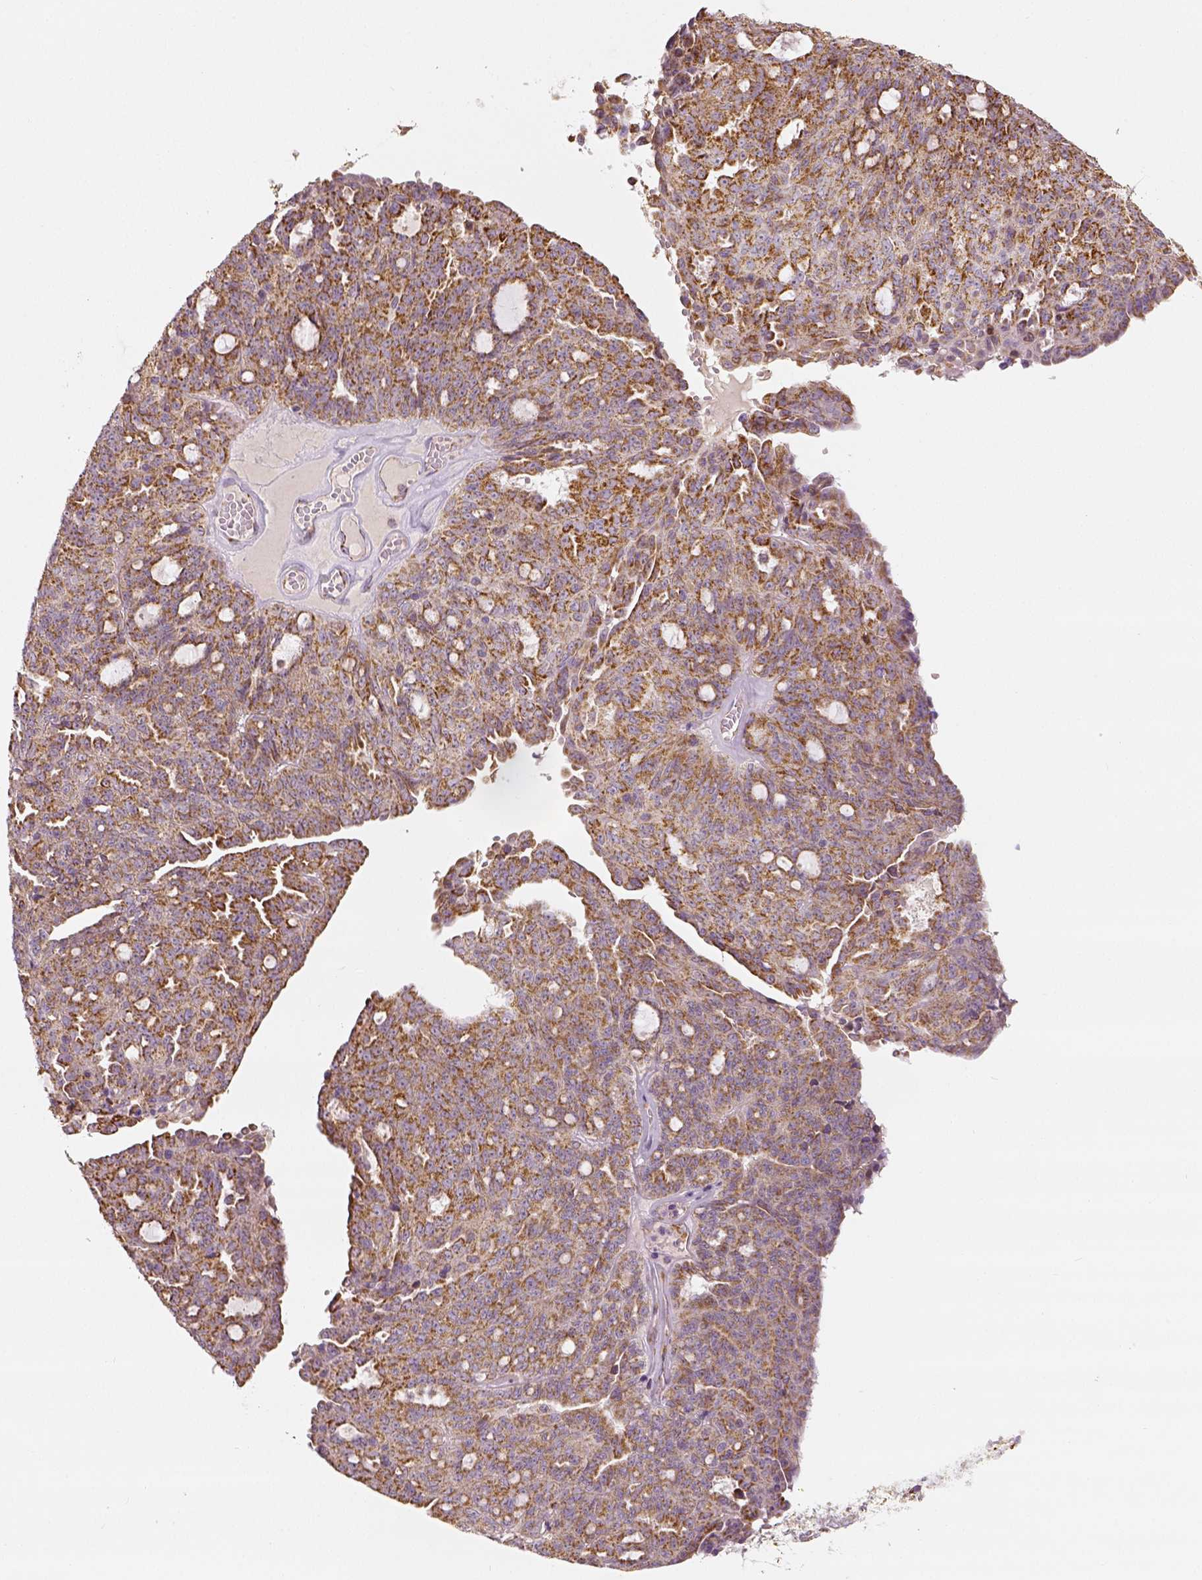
{"staining": {"intensity": "moderate", "quantity": ">75%", "location": "cytoplasmic/membranous"}, "tissue": "ovarian cancer", "cell_type": "Tumor cells", "image_type": "cancer", "snomed": [{"axis": "morphology", "description": "Cystadenocarcinoma, serous, NOS"}, {"axis": "topography", "description": "Ovary"}], "caption": "Immunohistochemical staining of ovarian cancer (serous cystadenocarcinoma) exhibits moderate cytoplasmic/membranous protein expression in approximately >75% of tumor cells. Immunohistochemistry (ihc) stains the protein in brown and the nuclei are stained blue.", "gene": "PGAM5", "patient": {"sex": "female", "age": 71}}